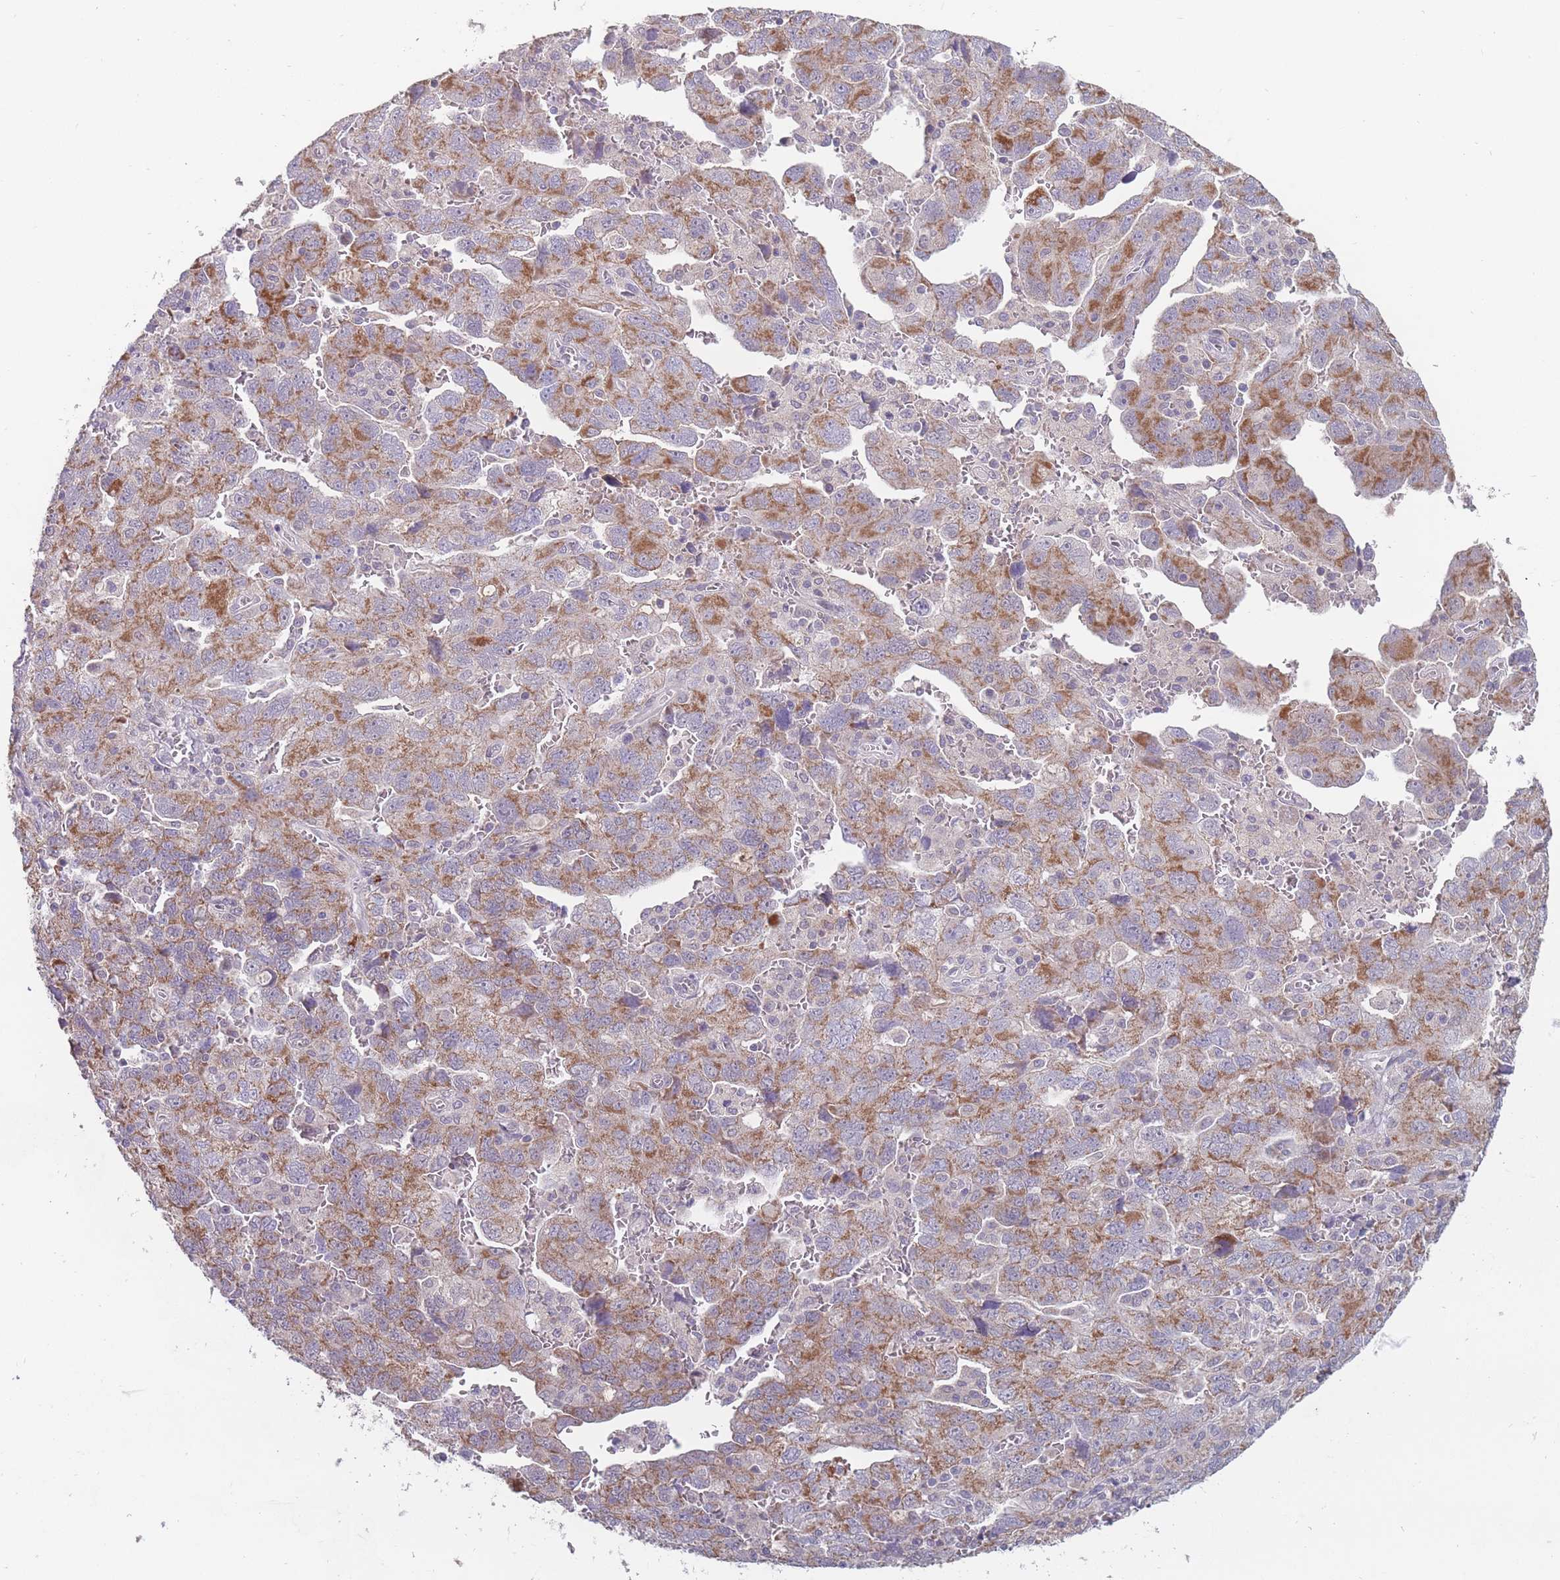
{"staining": {"intensity": "moderate", "quantity": "25%-75%", "location": "cytoplasmic/membranous"}, "tissue": "ovarian cancer", "cell_type": "Tumor cells", "image_type": "cancer", "snomed": [{"axis": "morphology", "description": "Carcinoma, NOS"}, {"axis": "morphology", "description": "Cystadenocarcinoma, serous, NOS"}, {"axis": "topography", "description": "Ovary"}], "caption": "Ovarian cancer (serous cystadenocarcinoma) stained with immunohistochemistry (IHC) exhibits moderate cytoplasmic/membranous positivity in approximately 25%-75% of tumor cells.", "gene": "PEX7", "patient": {"sex": "female", "age": 69}}